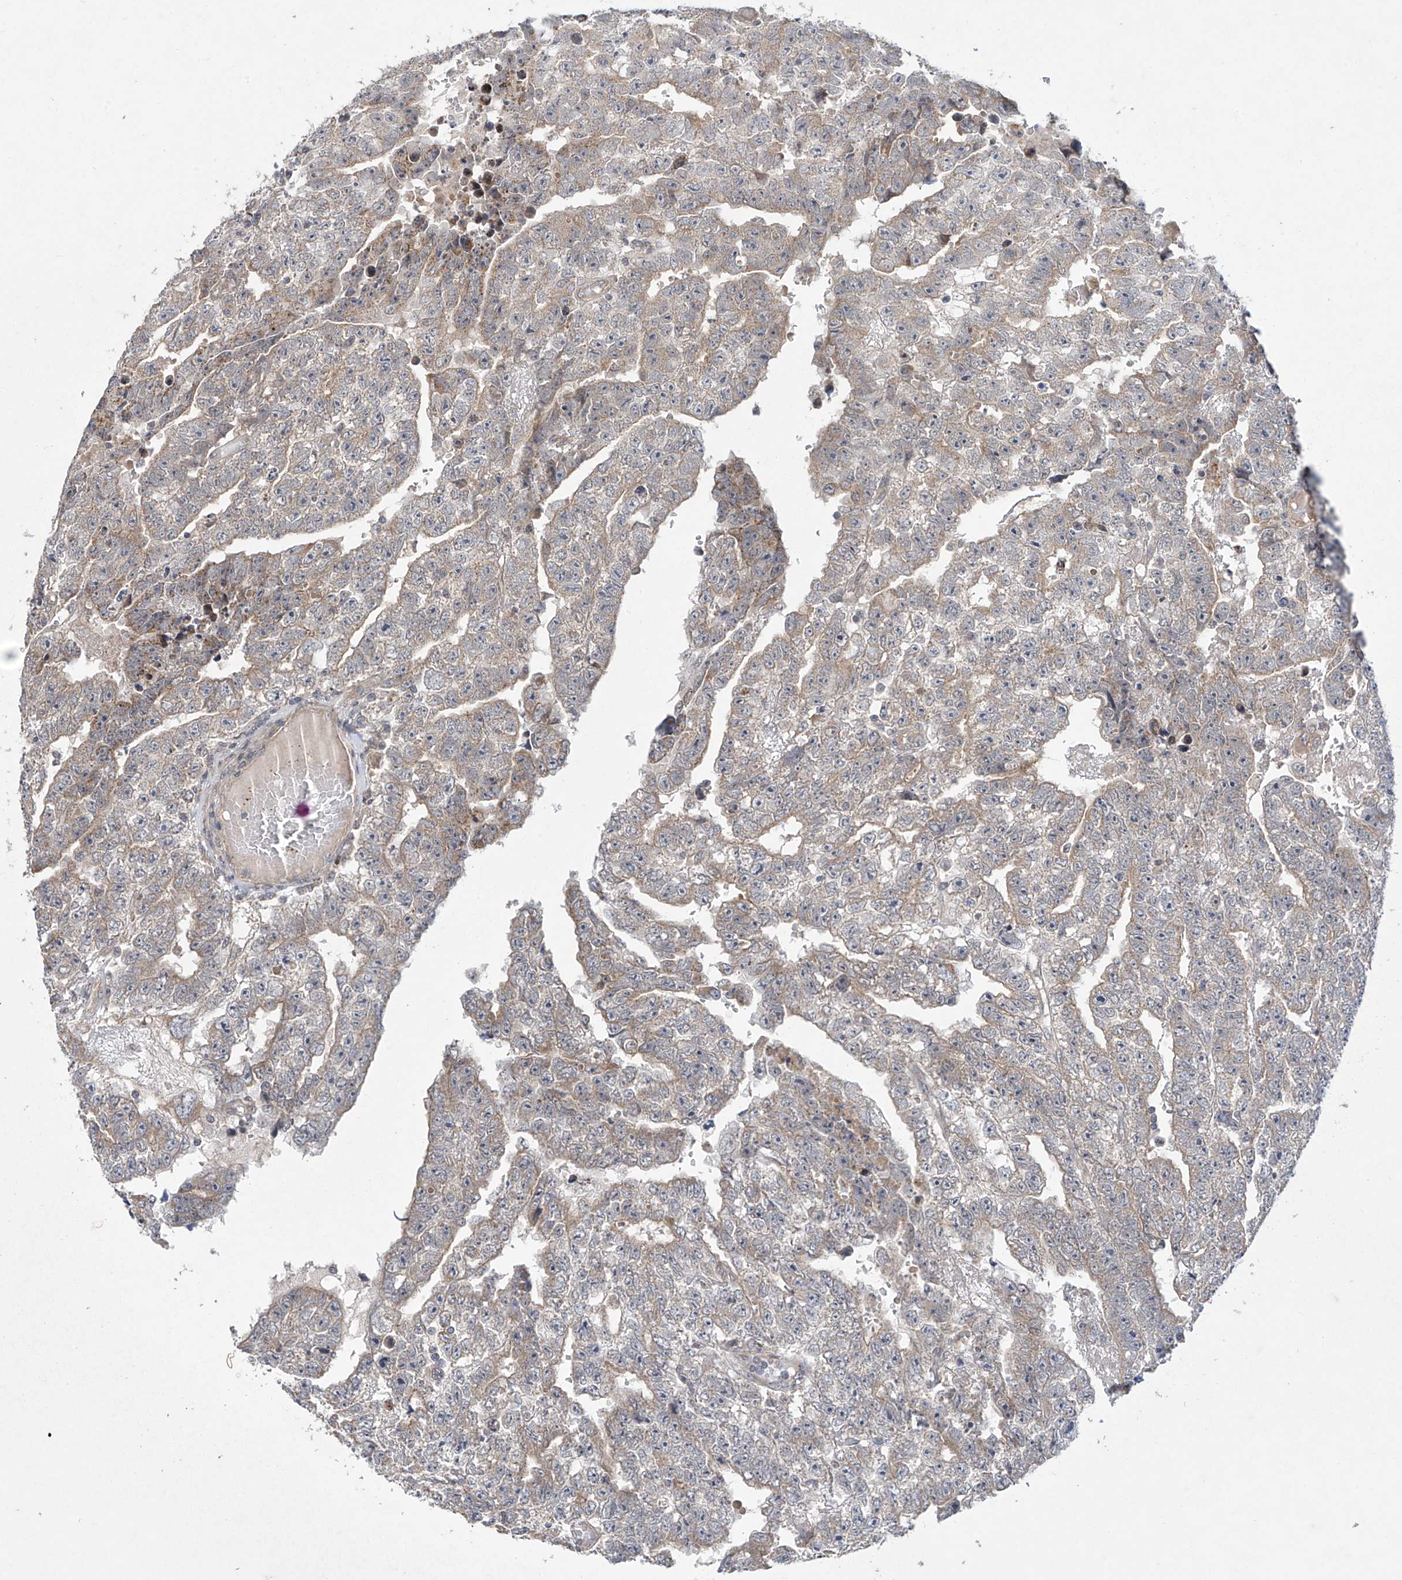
{"staining": {"intensity": "weak", "quantity": "25%-75%", "location": "cytoplasmic/membranous"}, "tissue": "testis cancer", "cell_type": "Tumor cells", "image_type": "cancer", "snomed": [{"axis": "morphology", "description": "Carcinoma, Embryonal, NOS"}, {"axis": "topography", "description": "Testis"}], "caption": "A low amount of weak cytoplasmic/membranous staining is present in approximately 25%-75% of tumor cells in testis embryonal carcinoma tissue.", "gene": "TRIM60", "patient": {"sex": "male", "age": 25}}